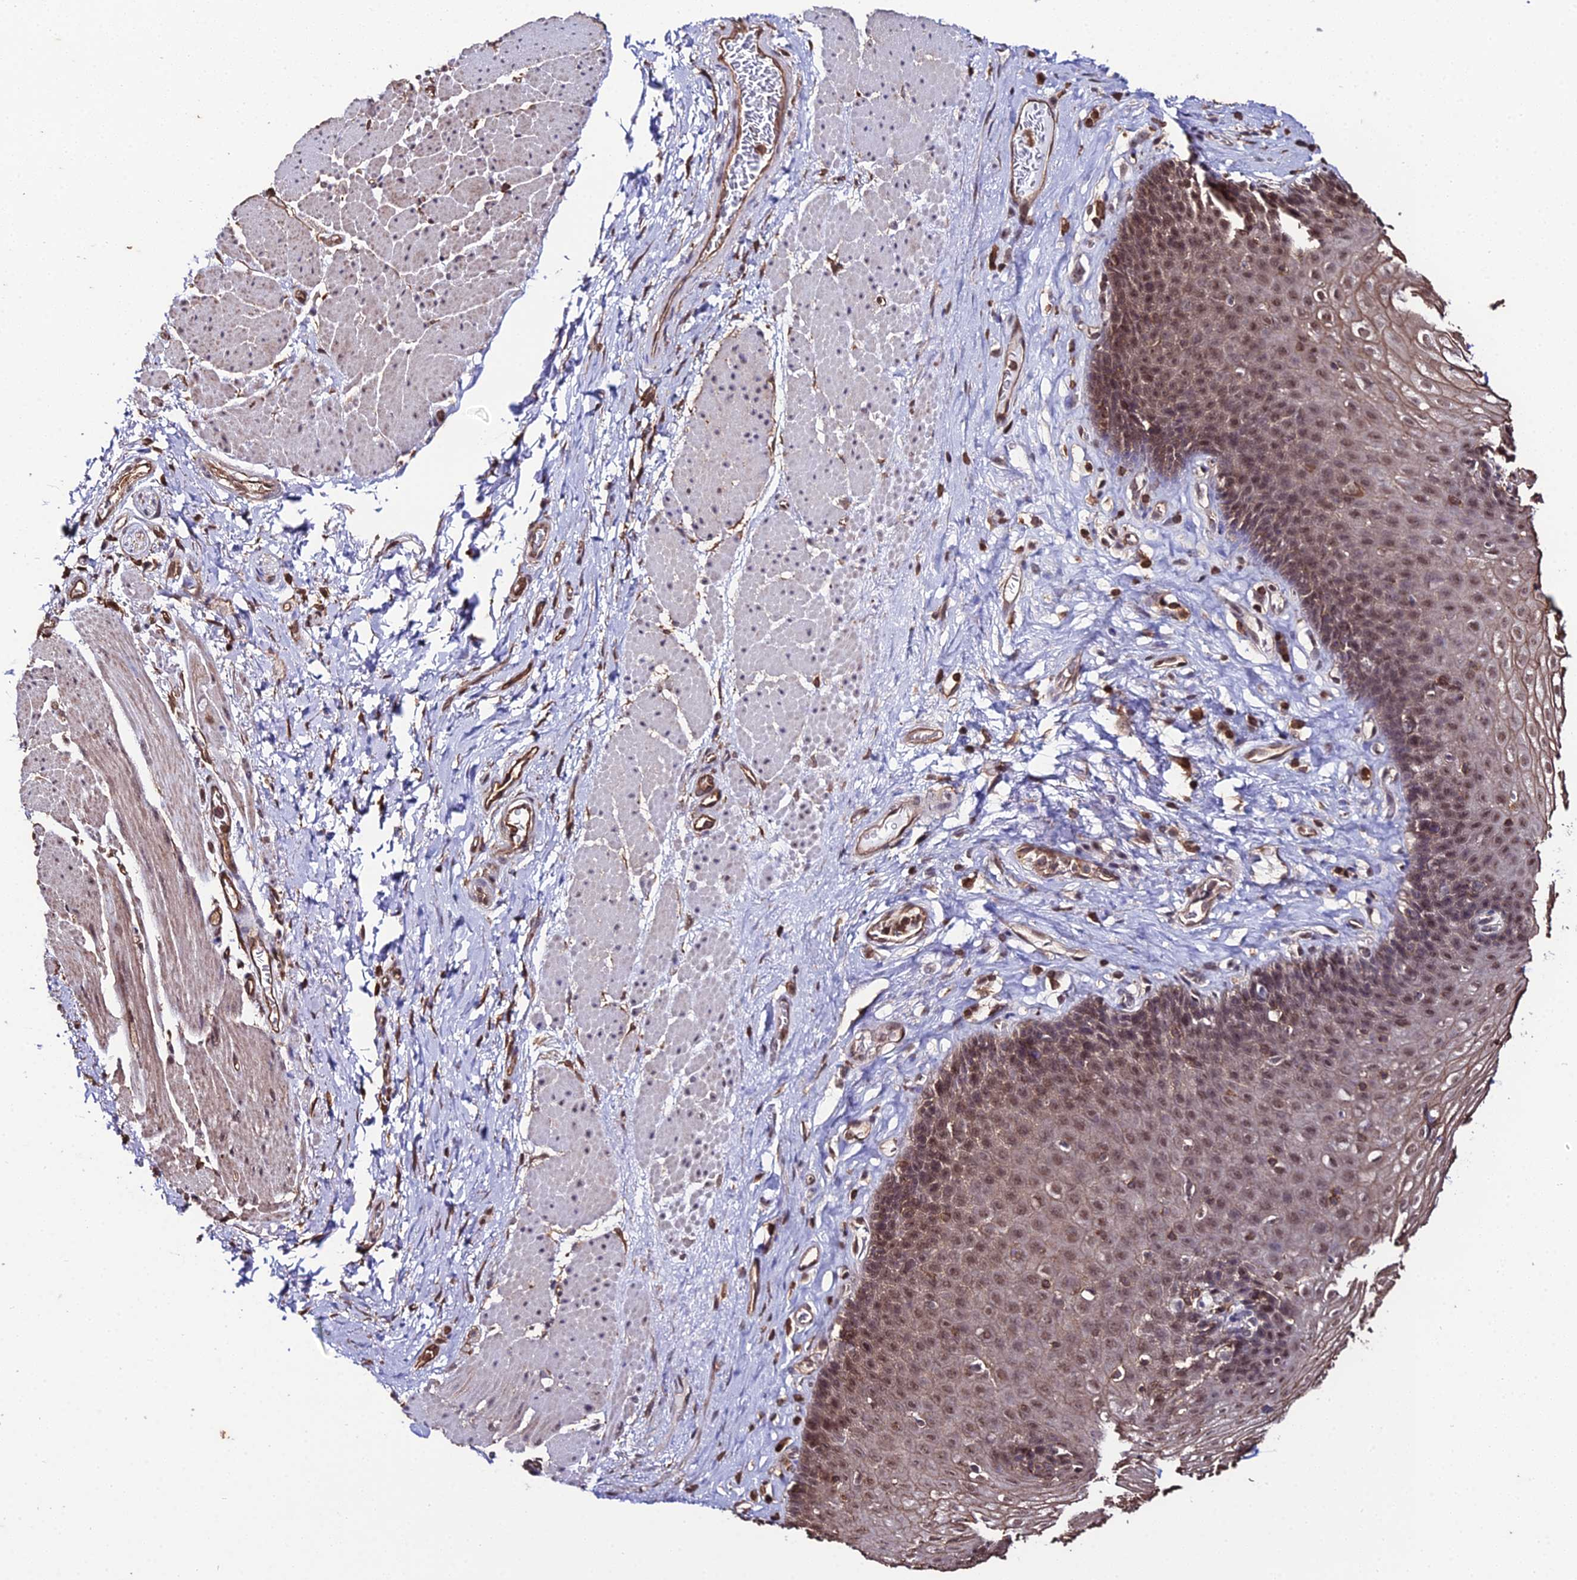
{"staining": {"intensity": "moderate", "quantity": ">75%", "location": "cytoplasmic/membranous,nuclear"}, "tissue": "esophagus", "cell_type": "Squamous epithelial cells", "image_type": "normal", "snomed": [{"axis": "morphology", "description": "Normal tissue, NOS"}, {"axis": "topography", "description": "Esophagus"}], "caption": "Unremarkable esophagus exhibits moderate cytoplasmic/membranous,nuclear positivity in about >75% of squamous epithelial cells, visualized by immunohistochemistry.", "gene": "PPP4C", "patient": {"sex": "female", "age": 66}}